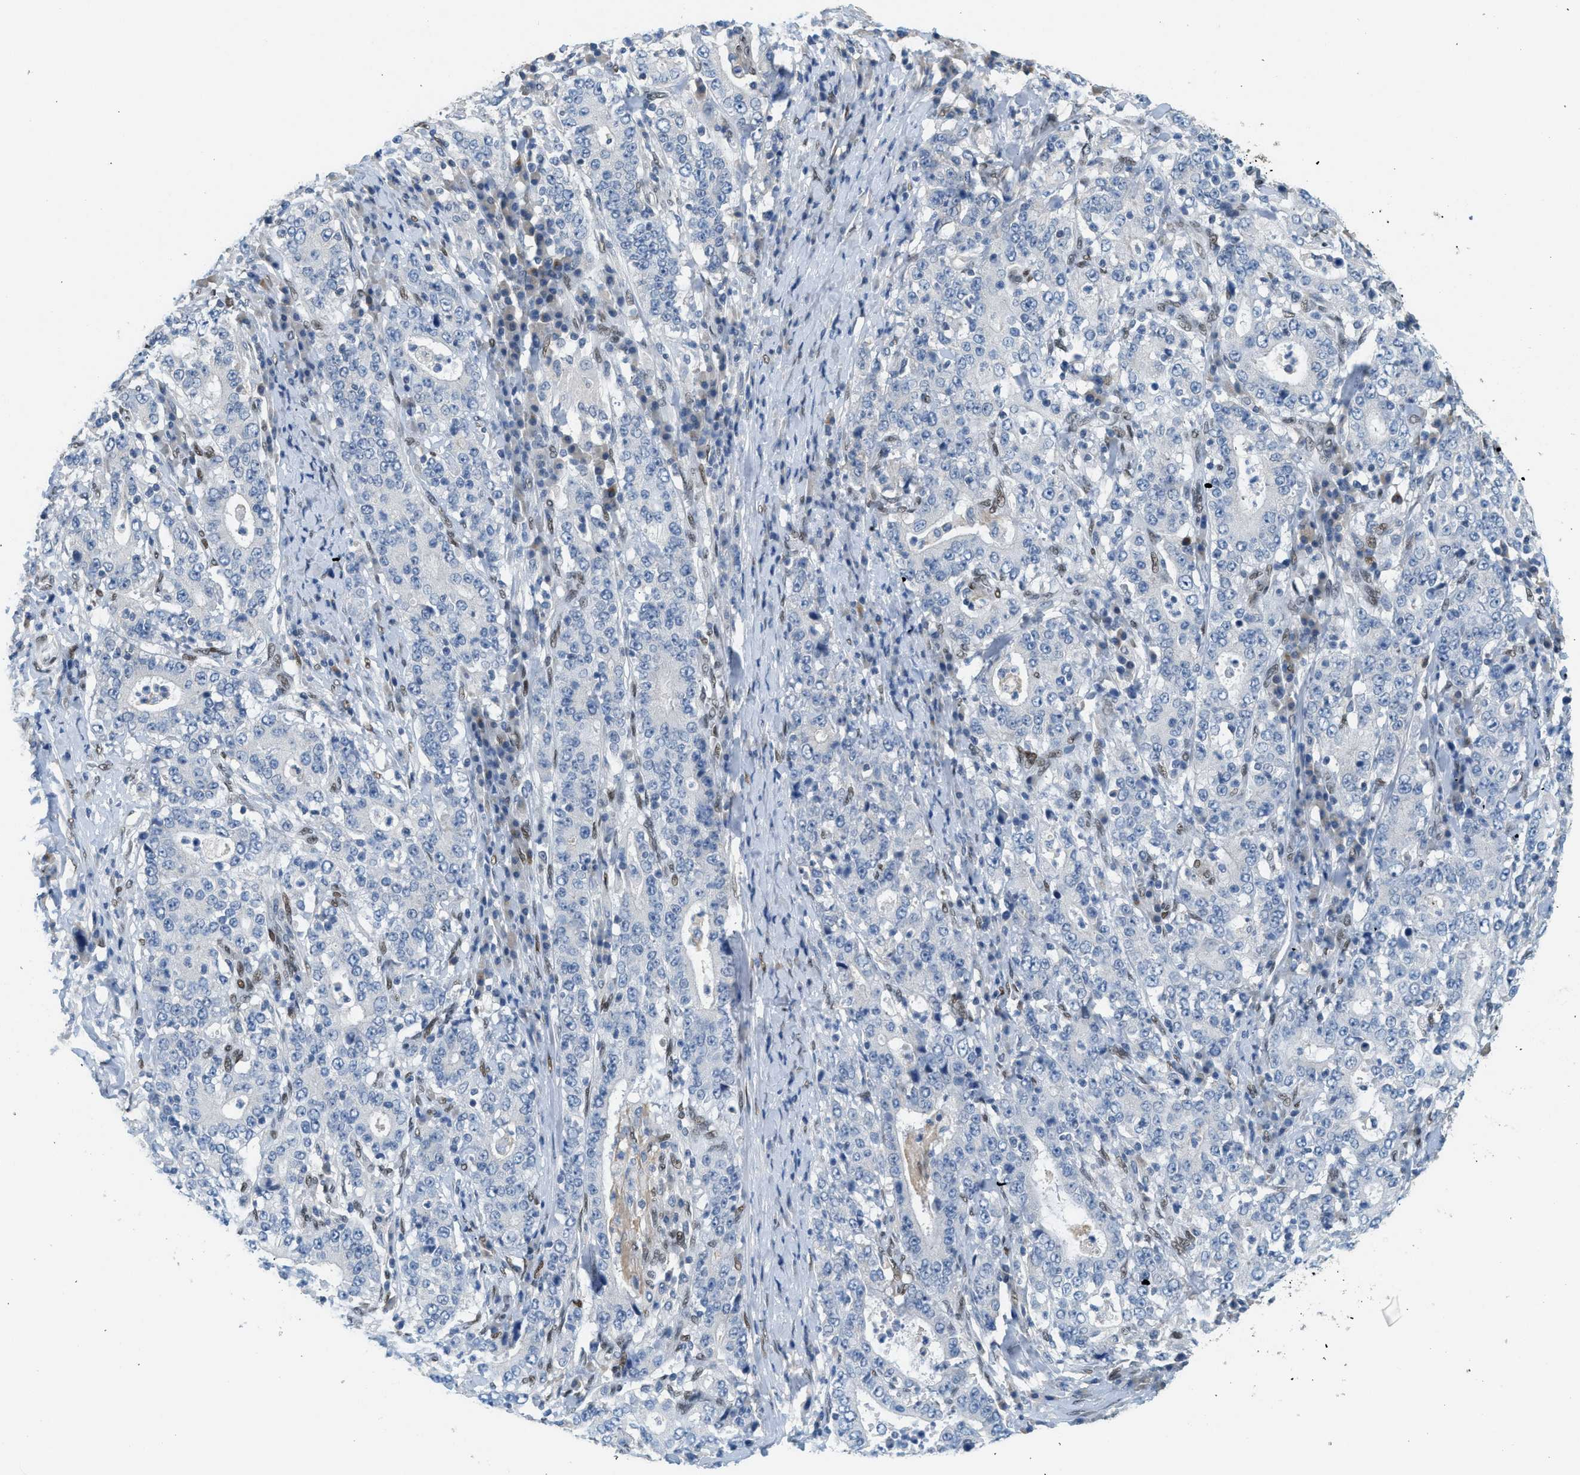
{"staining": {"intensity": "negative", "quantity": "none", "location": "none"}, "tissue": "stomach cancer", "cell_type": "Tumor cells", "image_type": "cancer", "snomed": [{"axis": "morphology", "description": "Normal tissue, NOS"}, {"axis": "morphology", "description": "Adenocarcinoma, NOS"}, {"axis": "topography", "description": "Stomach, upper"}, {"axis": "topography", "description": "Stomach"}], "caption": "Adenocarcinoma (stomach) stained for a protein using immunohistochemistry displays no positivity tumor cells.", "gene": "ZBTB20", "patient": {"sex": "male", "age": 59}}